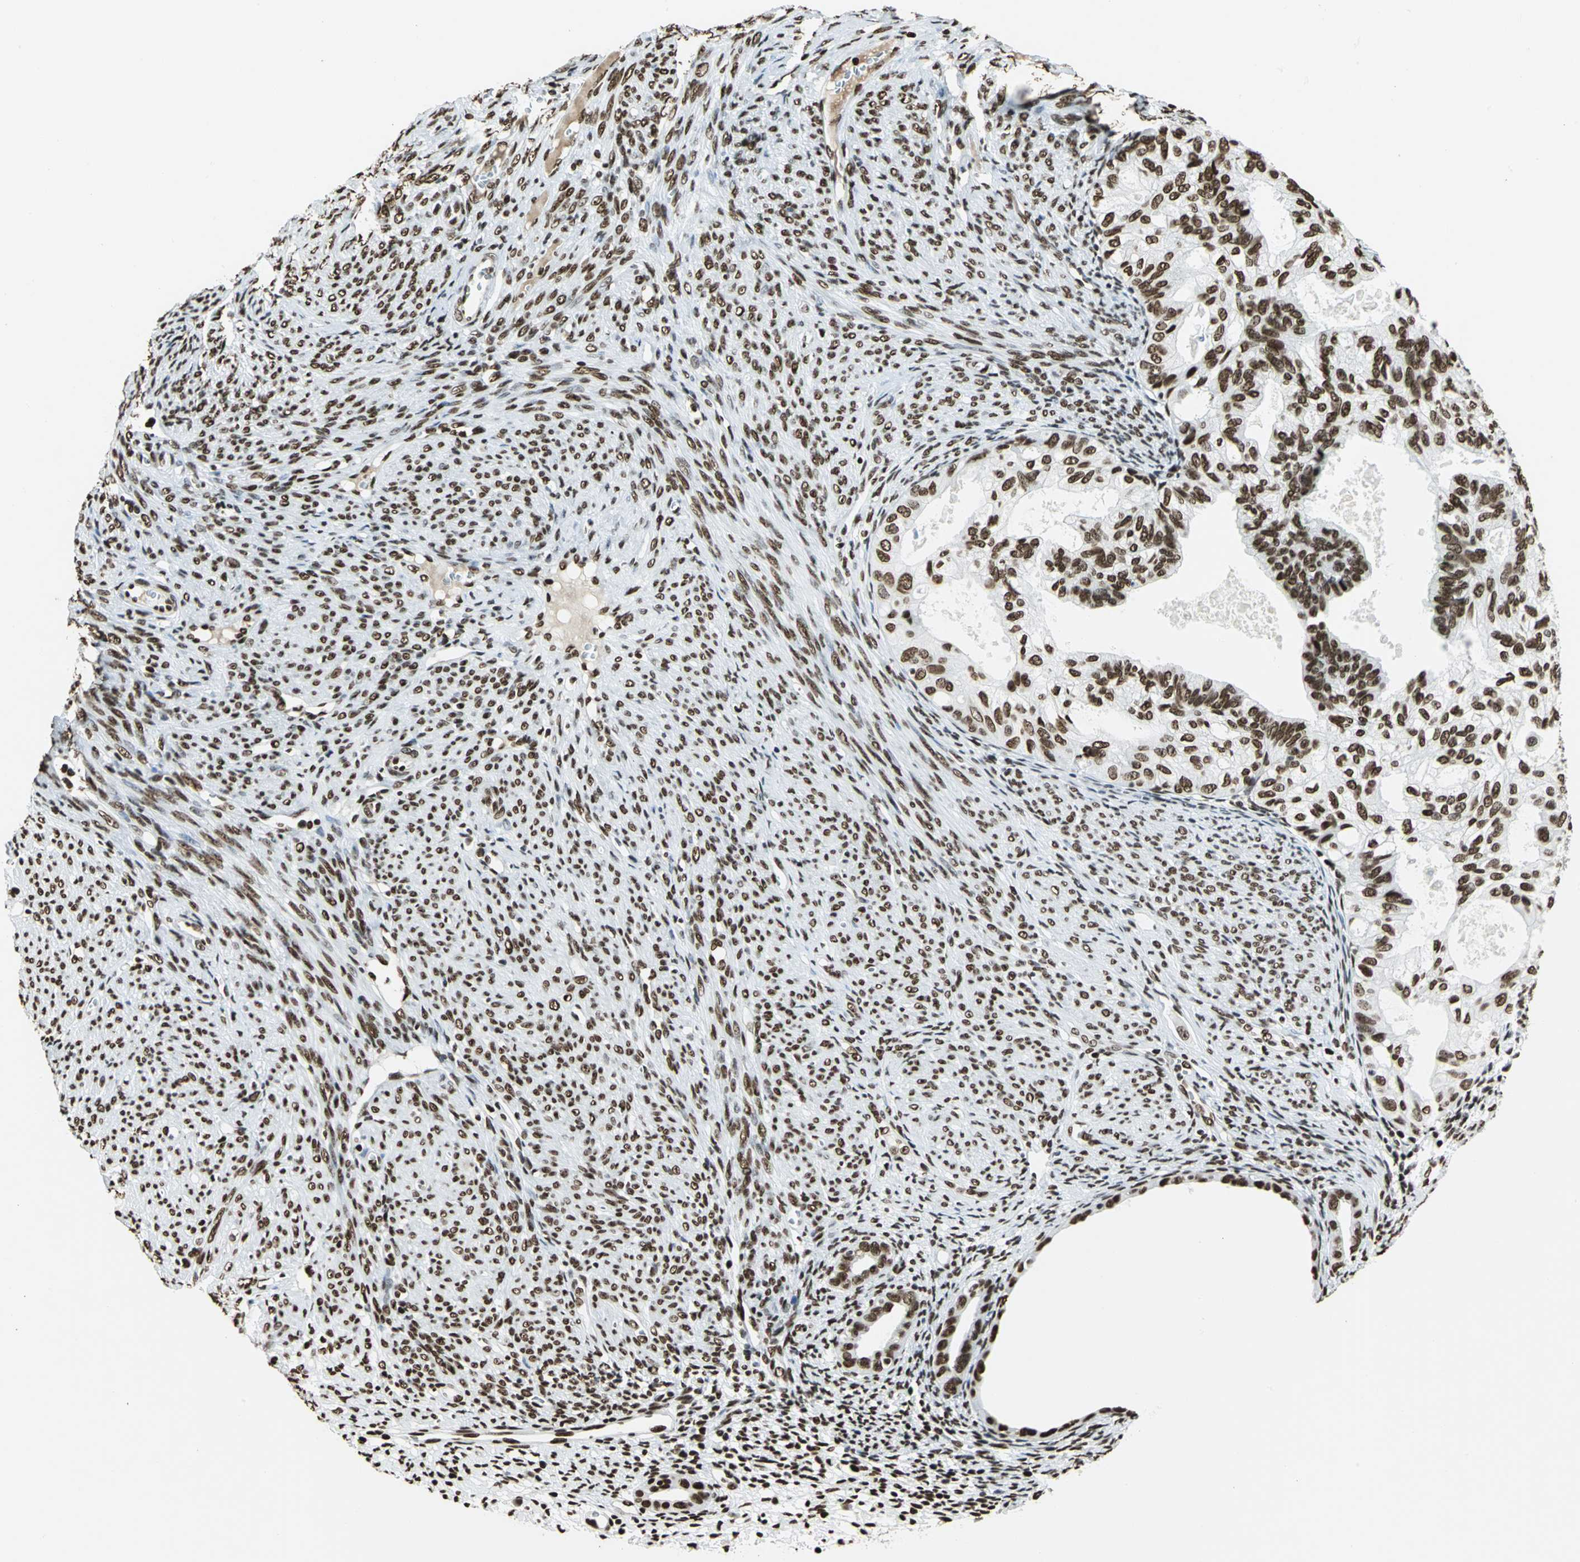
{"staining": {"intensity": "strong", "quantity": ">75%", "location": "nuclear"}, "tissue": "cervical cancer", "cell_type": "Tumor cells", "image_type": "cancer", "snomed": [{"axis": "morphology", "description": "Normal tissue, NOS"}, {"axis": "morphology", "description": "Adenocarcinoma, NOS"}, {"axis": "topography", "description": "Cervix"}, {"axis": "topography", "description": "Endometrium"}], "caption": "Strong nuclear staining is seen in about >75% of tumor cells in adenocarcinoma (cervical).", "gene": "HMGB1", "patient": {"sex": "female", "age": 86}}